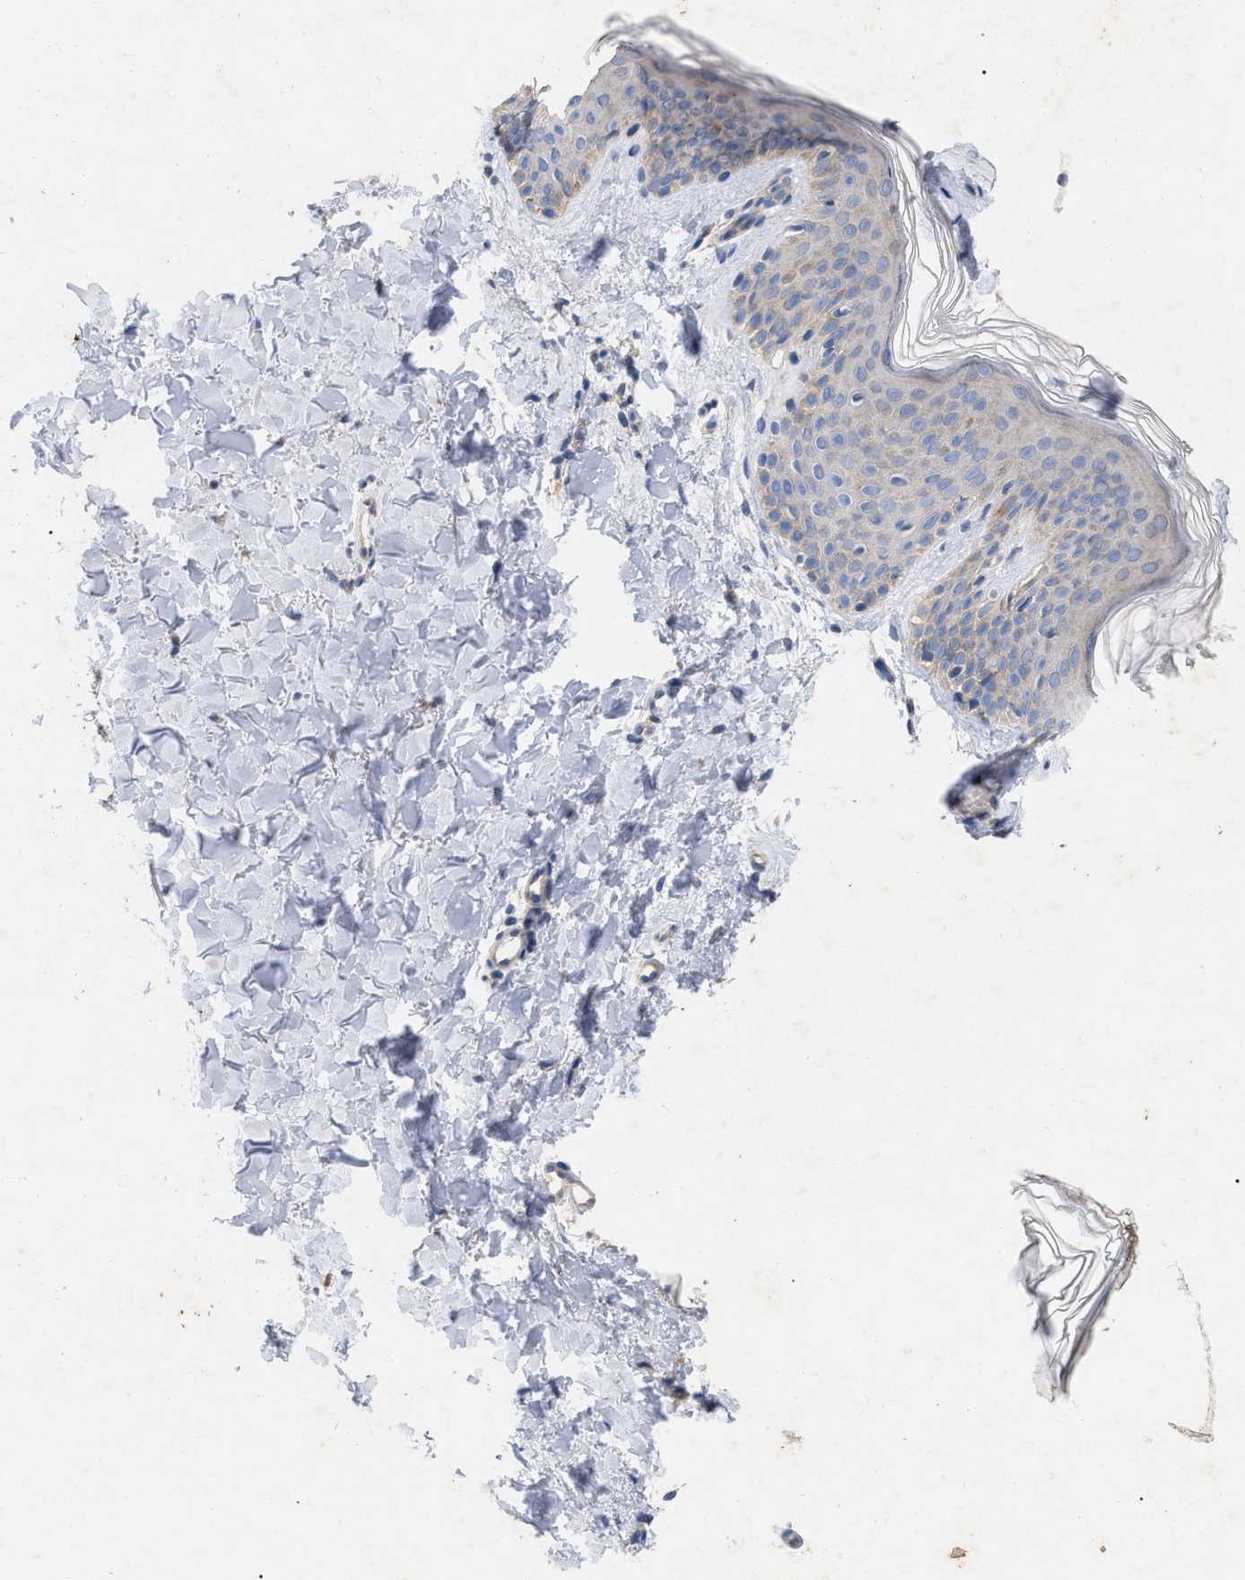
{"staining": {"intensity": "negative", "quantity": "none", "location": "none"}, "tissue": "skin", "cell_type": "Fibroblasts", "image_type": "normal", "snomed": [{"axis": "morphology", "description": "Normal tissue, NOS"}, {"axis": "topography", "description": "Skin"}], "caption": "Micrograph shows no significant protein expression in fibroblasts of normal skin. (Immunohistochemistry, brightfield microscopy, high magnification).", "gene": "VIP", "patient": {"sex": "male", "age": 40}}